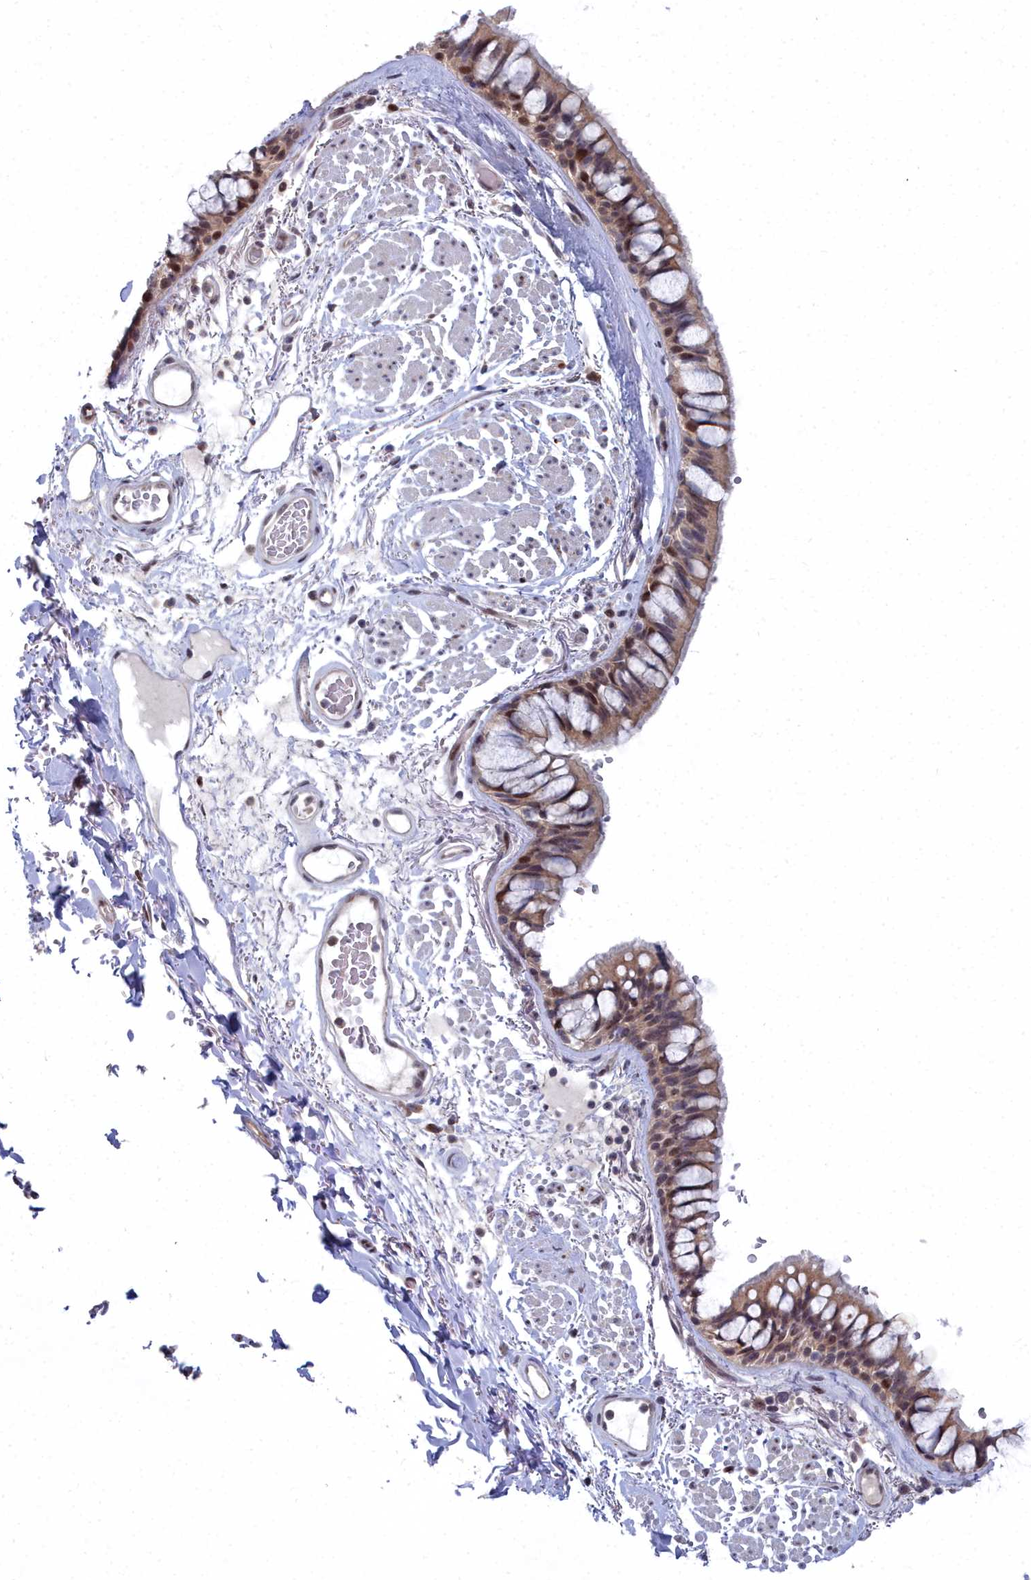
{"staining": {"intensity": "moderate", "quantity": ">75%", "location": "cytoplasmic/membranous,nuclear"}, "tissue": "bronchus", "cell_type": "Respiratory epithelial cells", "image_type": "normal", "snomed": [{"axis": "morphology", "description": "Normal tissue, NOS"}, {"axis": "topography", "description": "Bronchus"}], "caption": "Bronchus stained for a protein reveals moderate cytoplasmic/membranous,nuclear positivity in respiratory epithelial cells.", "gene": "RPS27A", "patient": {"sex": "male", "age": 70}}